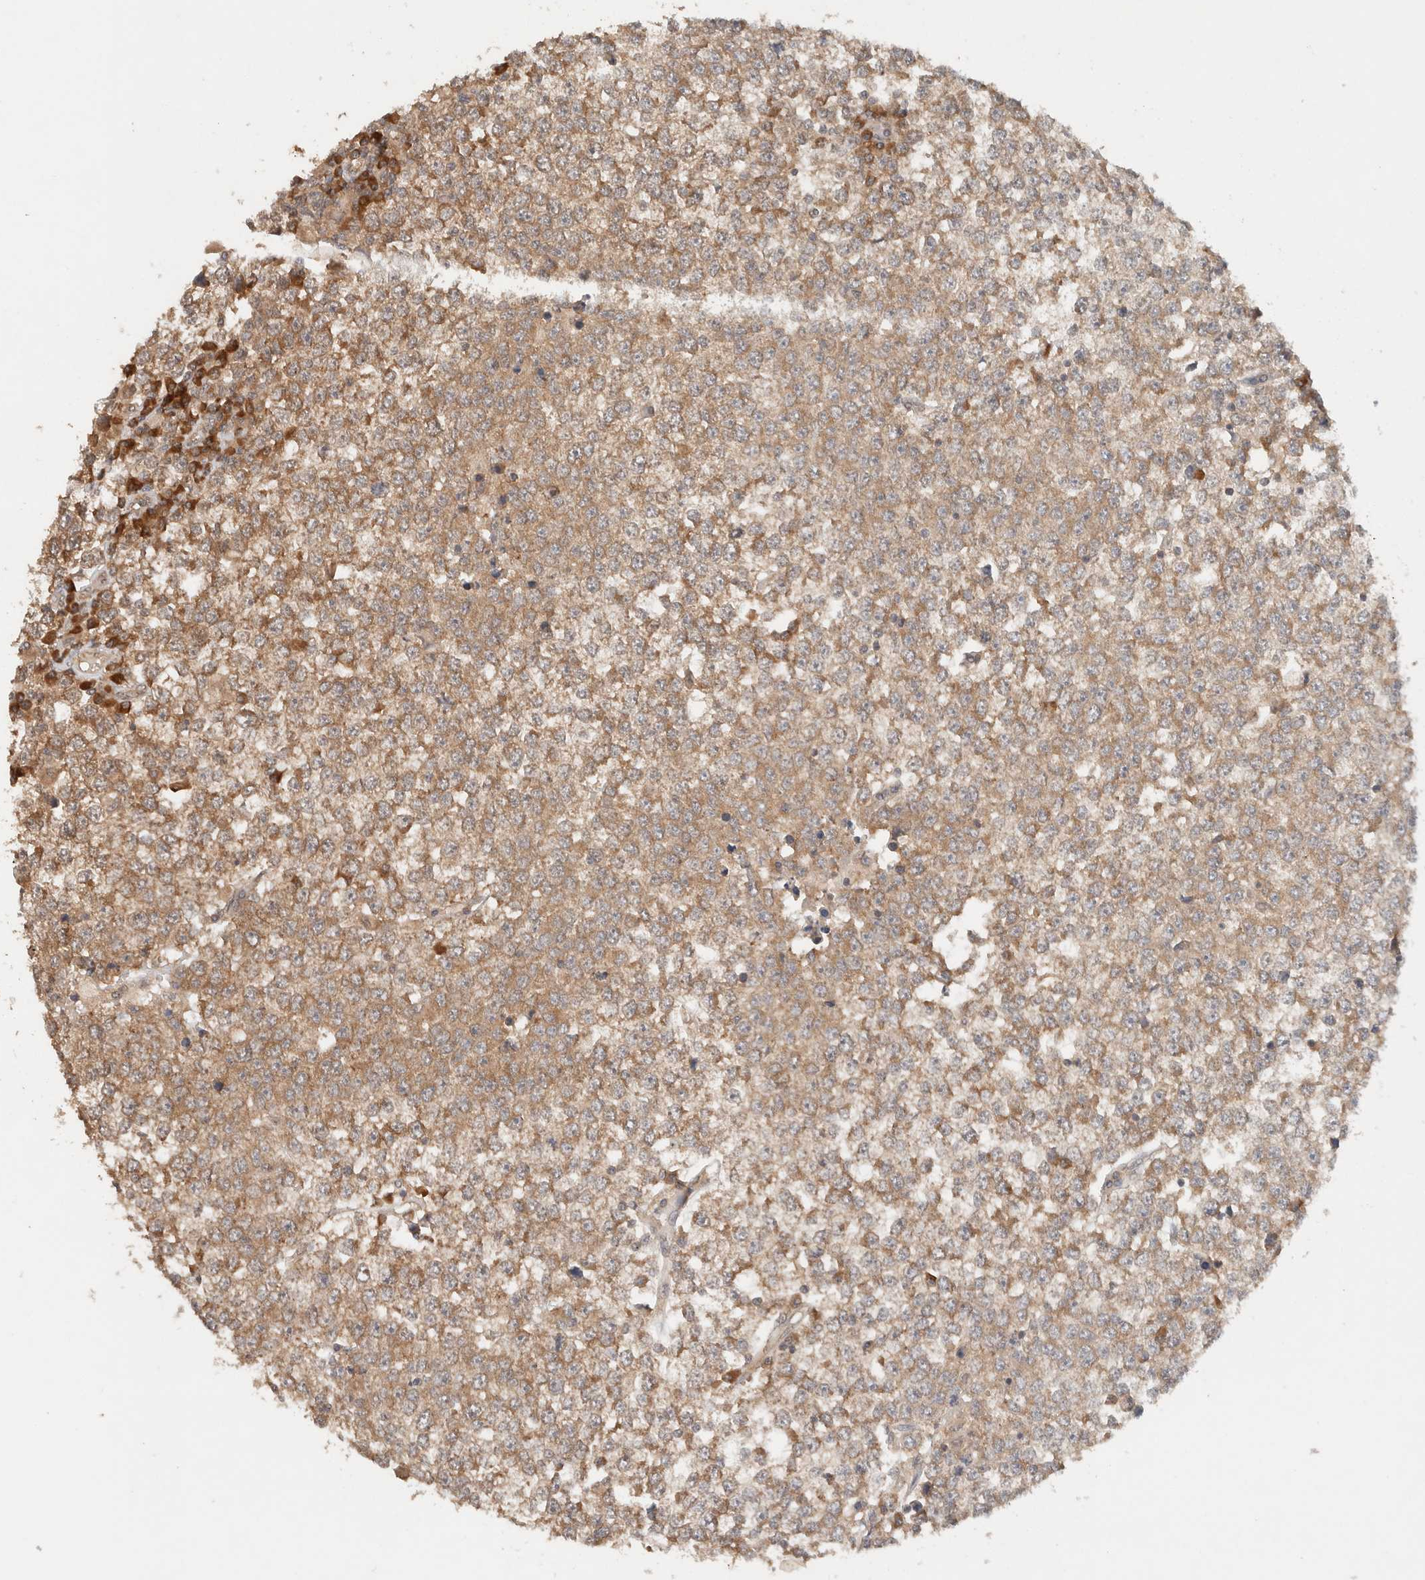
{"staining": {"intensity": "moderate", "quantity": ">75%", "location": "cytoplasmic/membranous"}, "tissue": "testis cancer", "cell_type": "Tumor cells", "image_type": "cancer", "snomed": [{"axis": "morphology", "description": "Seminoma, NOS"}, {"axis": "topography", "description": "Testis"}], "caption": "A brown stain labels moderate cytoplasmic/membranous expression of a protein in seminoma (testis) tumor cells.", "gene": "ARFGEF2", "patient": {"sex": "male", "age": 65}}